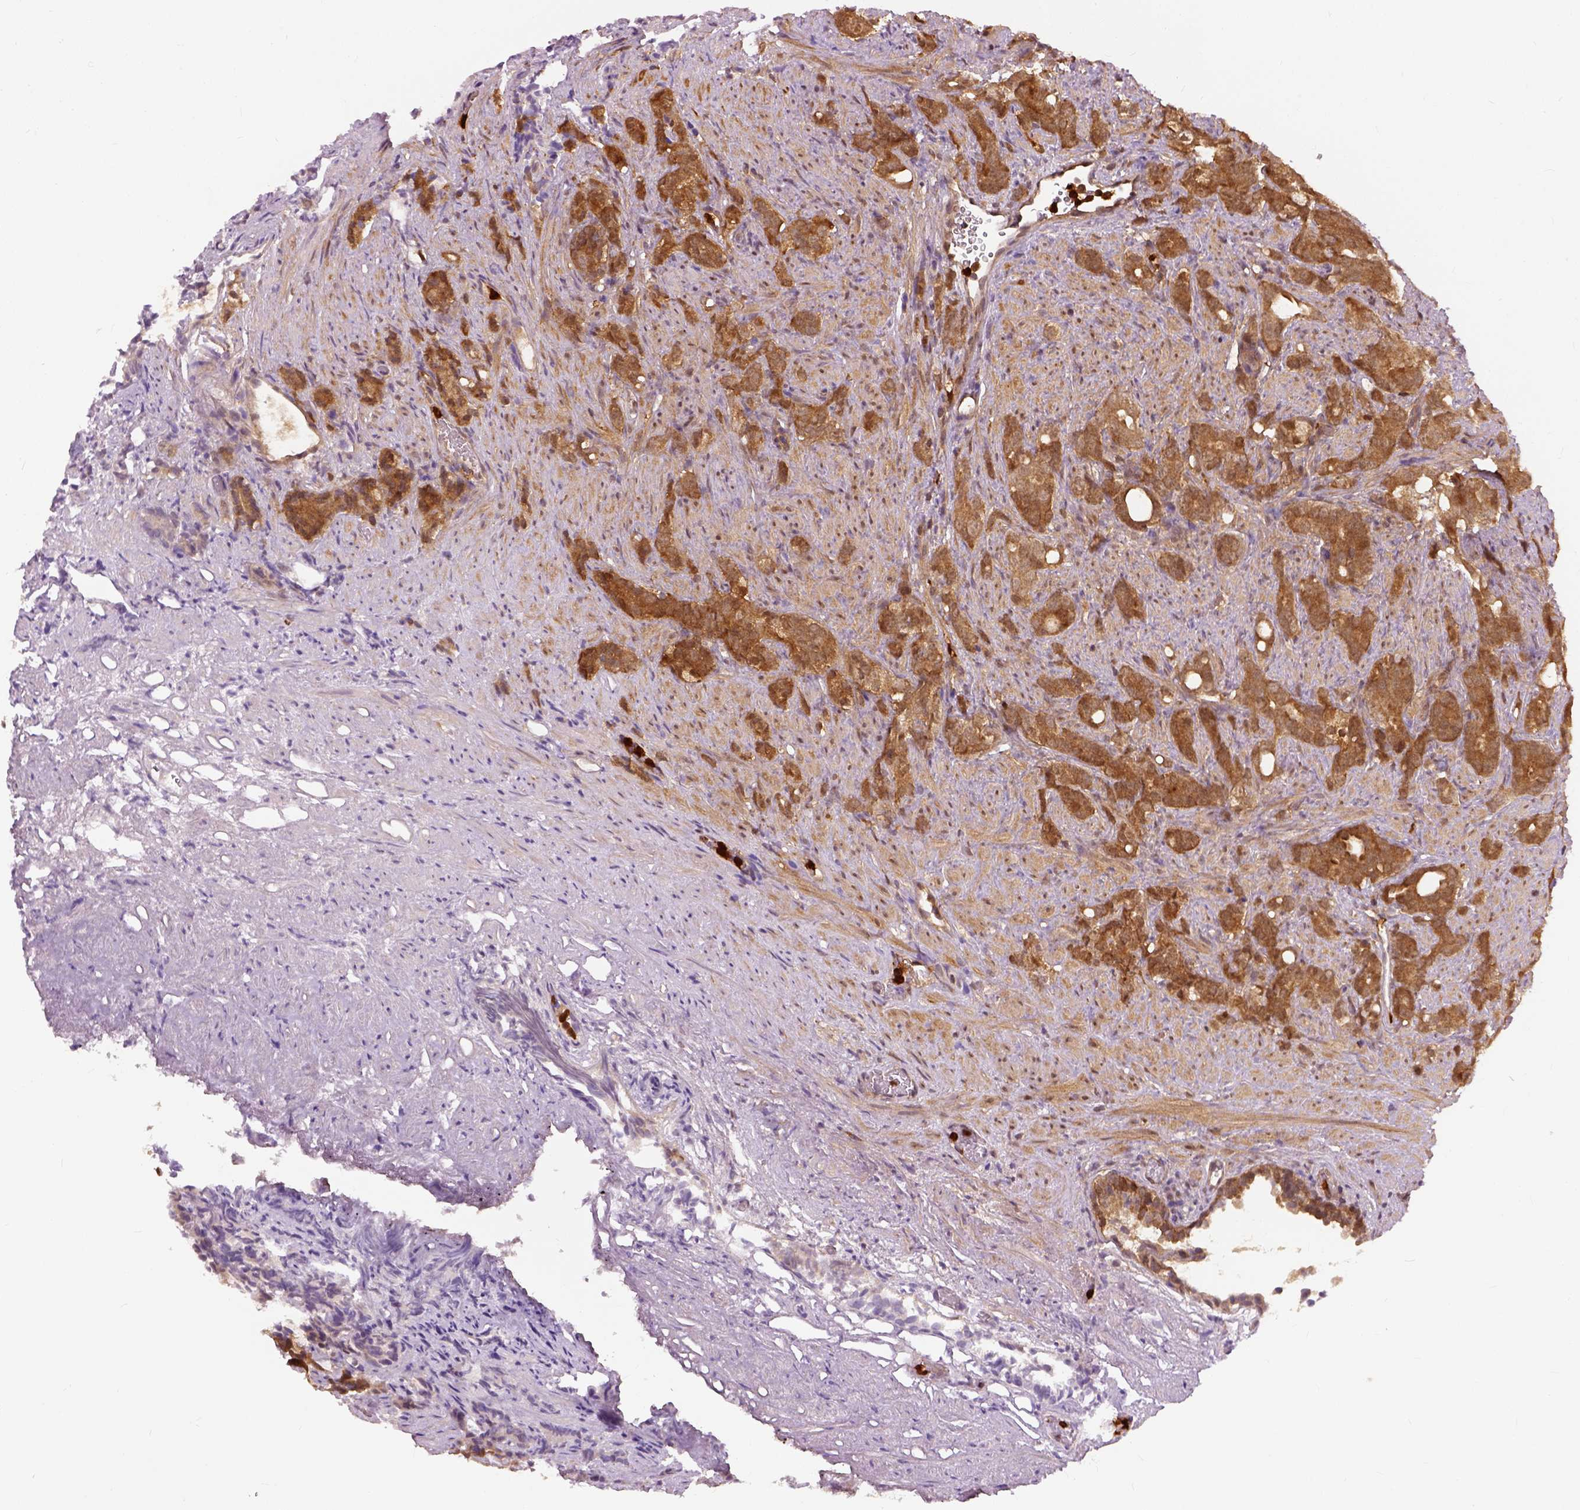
{"staining": {"intensity": "strong", "quantity": ">75%", "location": "cytoplasmic/membranous"}, "tissue": "prostate cancer", "cell_type": "Tumor cells", "image_type": "cancer", "snomed": [{"axis": "morphology", "description": "Adenocarcinoma, High grade"}, {"axis": "topography", "description": "Prostate"}], "caption": "The photomicrograph reveals a brown stain indicating the presence of a protein in the cytoplasmic/membranous of tumor cells in prostate high-grade adenocarcinoma.", "gene": "GPI", "patient": {"sex": "male", "age": 84}}